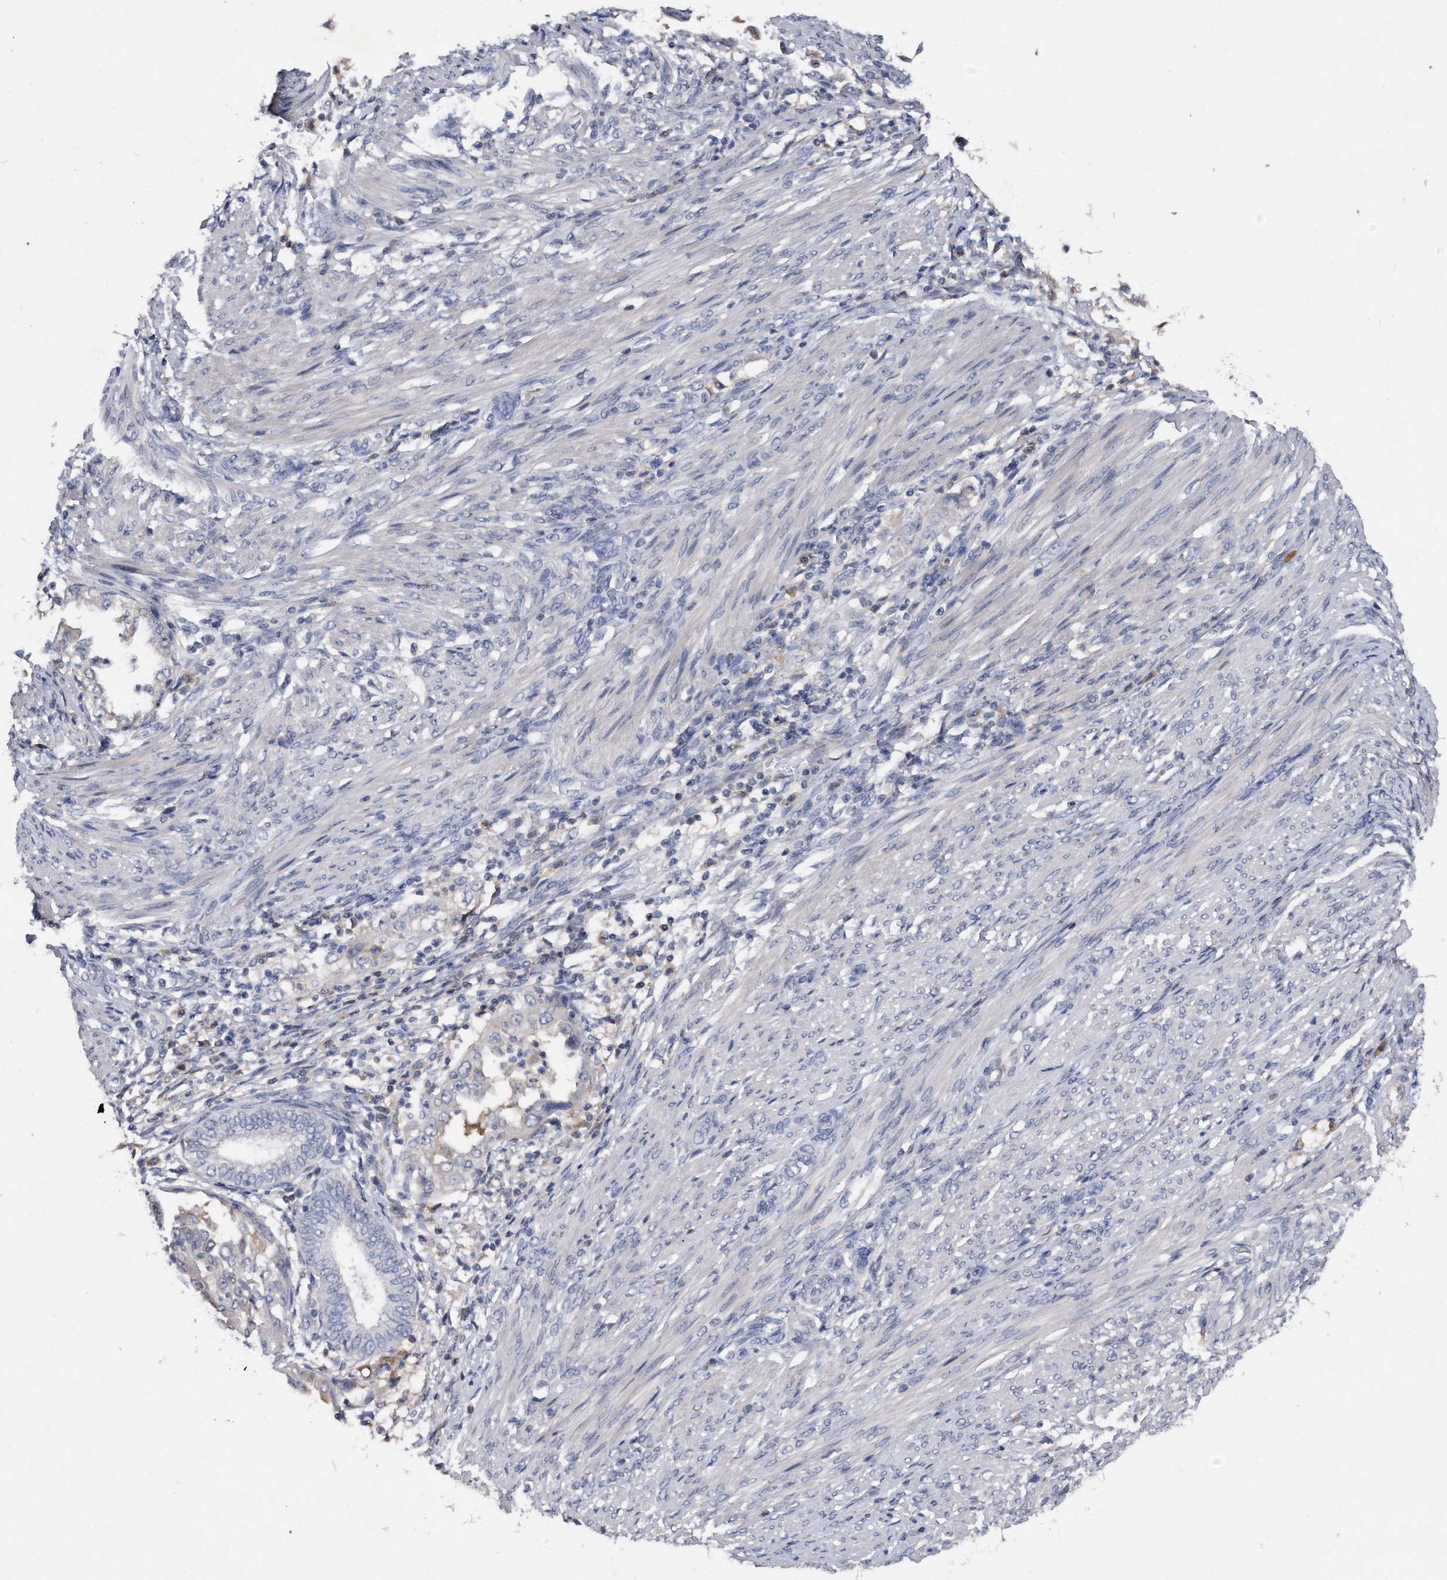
{"staining": {"intensity": "weak", "quantity": "<25%", "location": "cytoplasmic/membranous"}, "tissue": "endometrial cancer", "cell_type": "Tumor cells", "image_type": "cancer", "snomed": [{"axis": "morphology", "description": "Adenocarcinoma, NOS"}, {"axis": "topography", "description": "Endometrium"}], "caption": "The IHC histopathology image has no significant staining in tumor cells of endometrial cancer tissue.", "gene": "ASNS", "patient": {"sex": "female", "age": 85}}